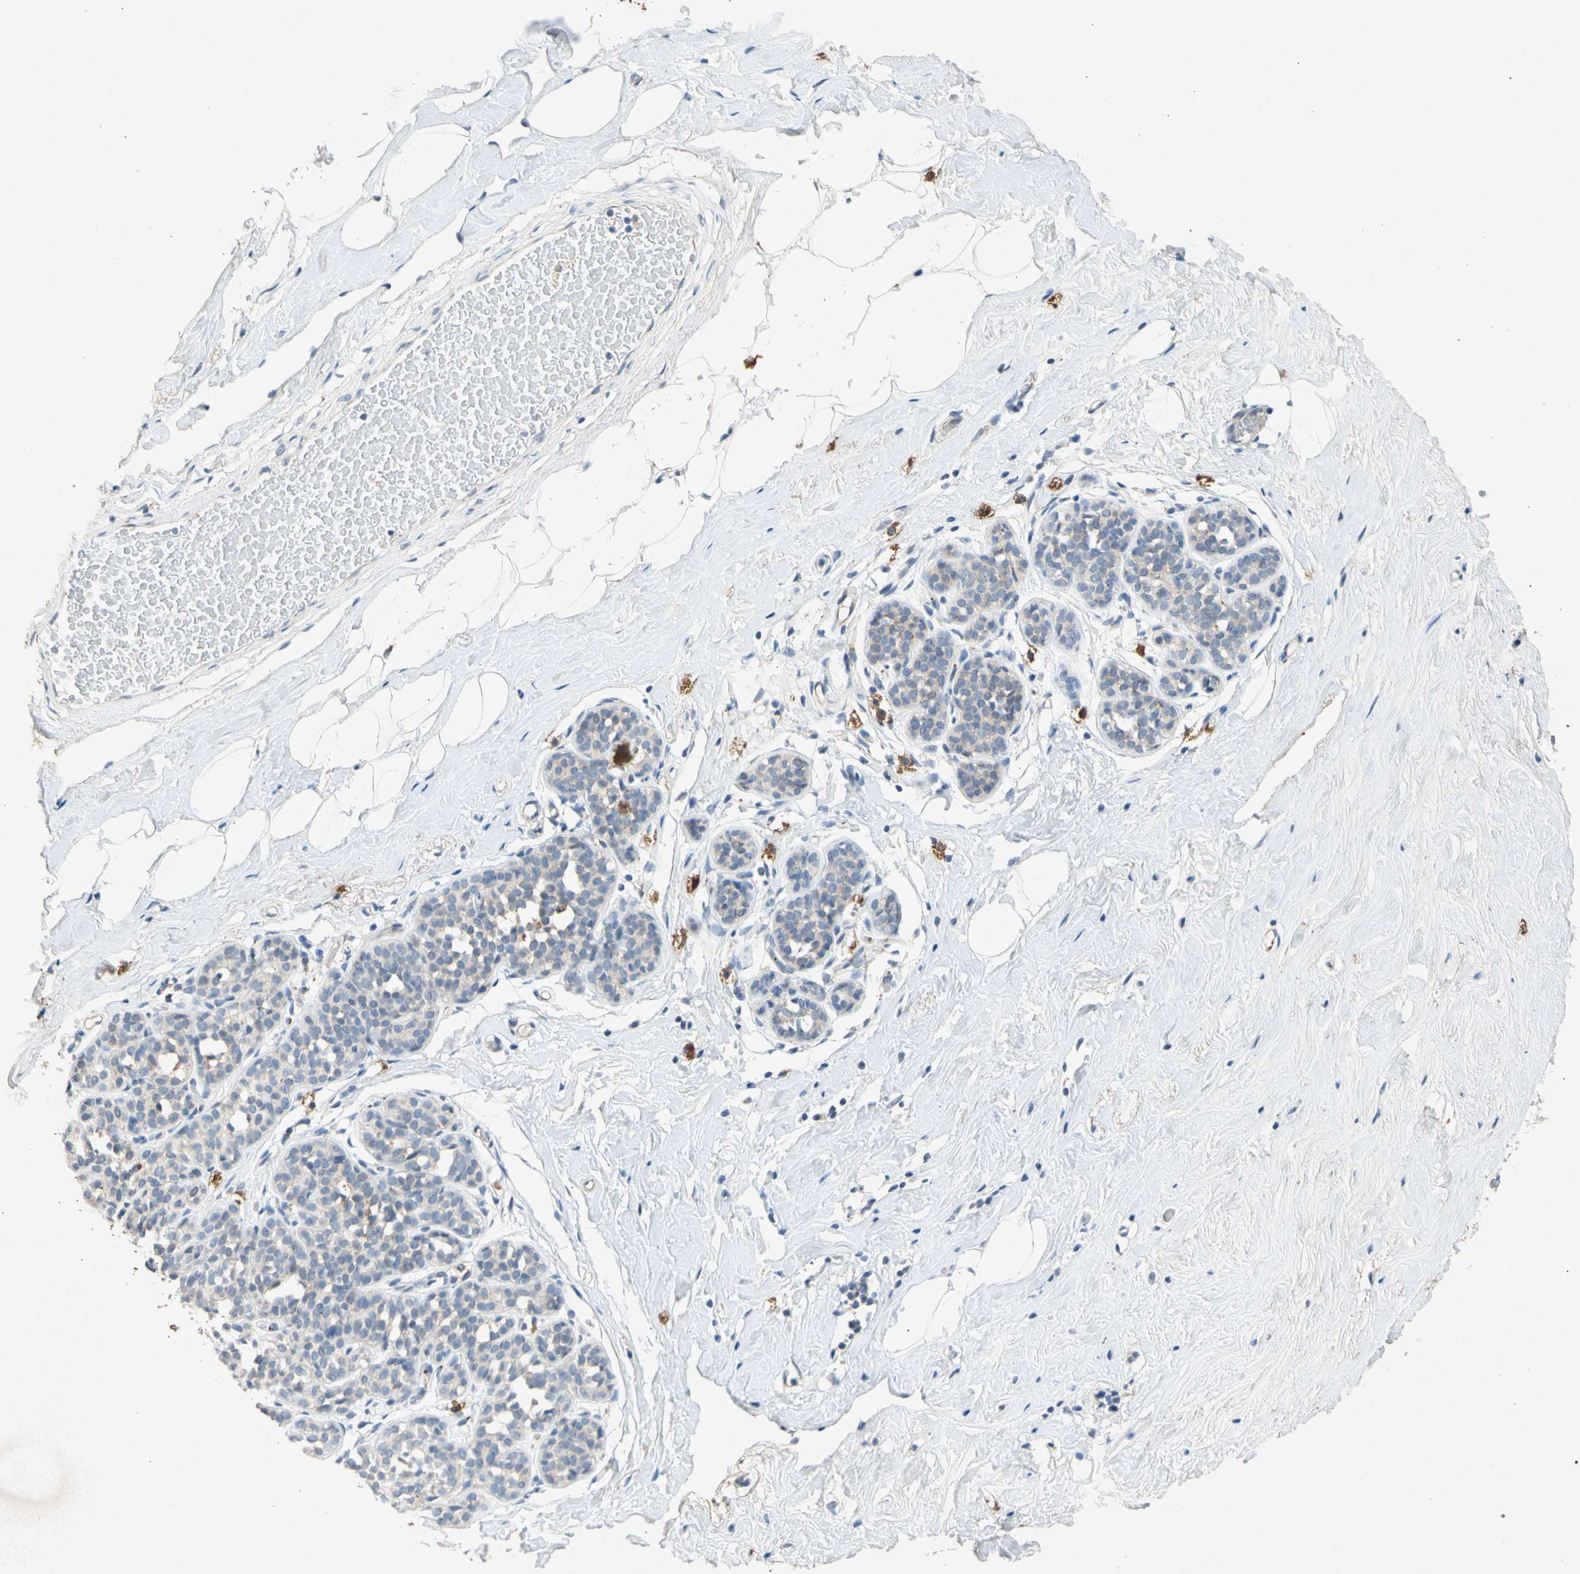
{"staining": {"intensity": "negative", "quantity": "none", "location": "none"}, "tissue": "breast", "cell_type": "Adipocytes", "image_type": "normal", "snomed": [{"axis": "morphology", "description": "Normal tissue, NOS"}, {"axis": "topography", "description": "Breast"}], "caption": "Benign breast was stained to show a protein in brown. There is no significant staining in adipocytes.", "gene": "GASK1B", "patient": {"sex": "female", "age": 75}}